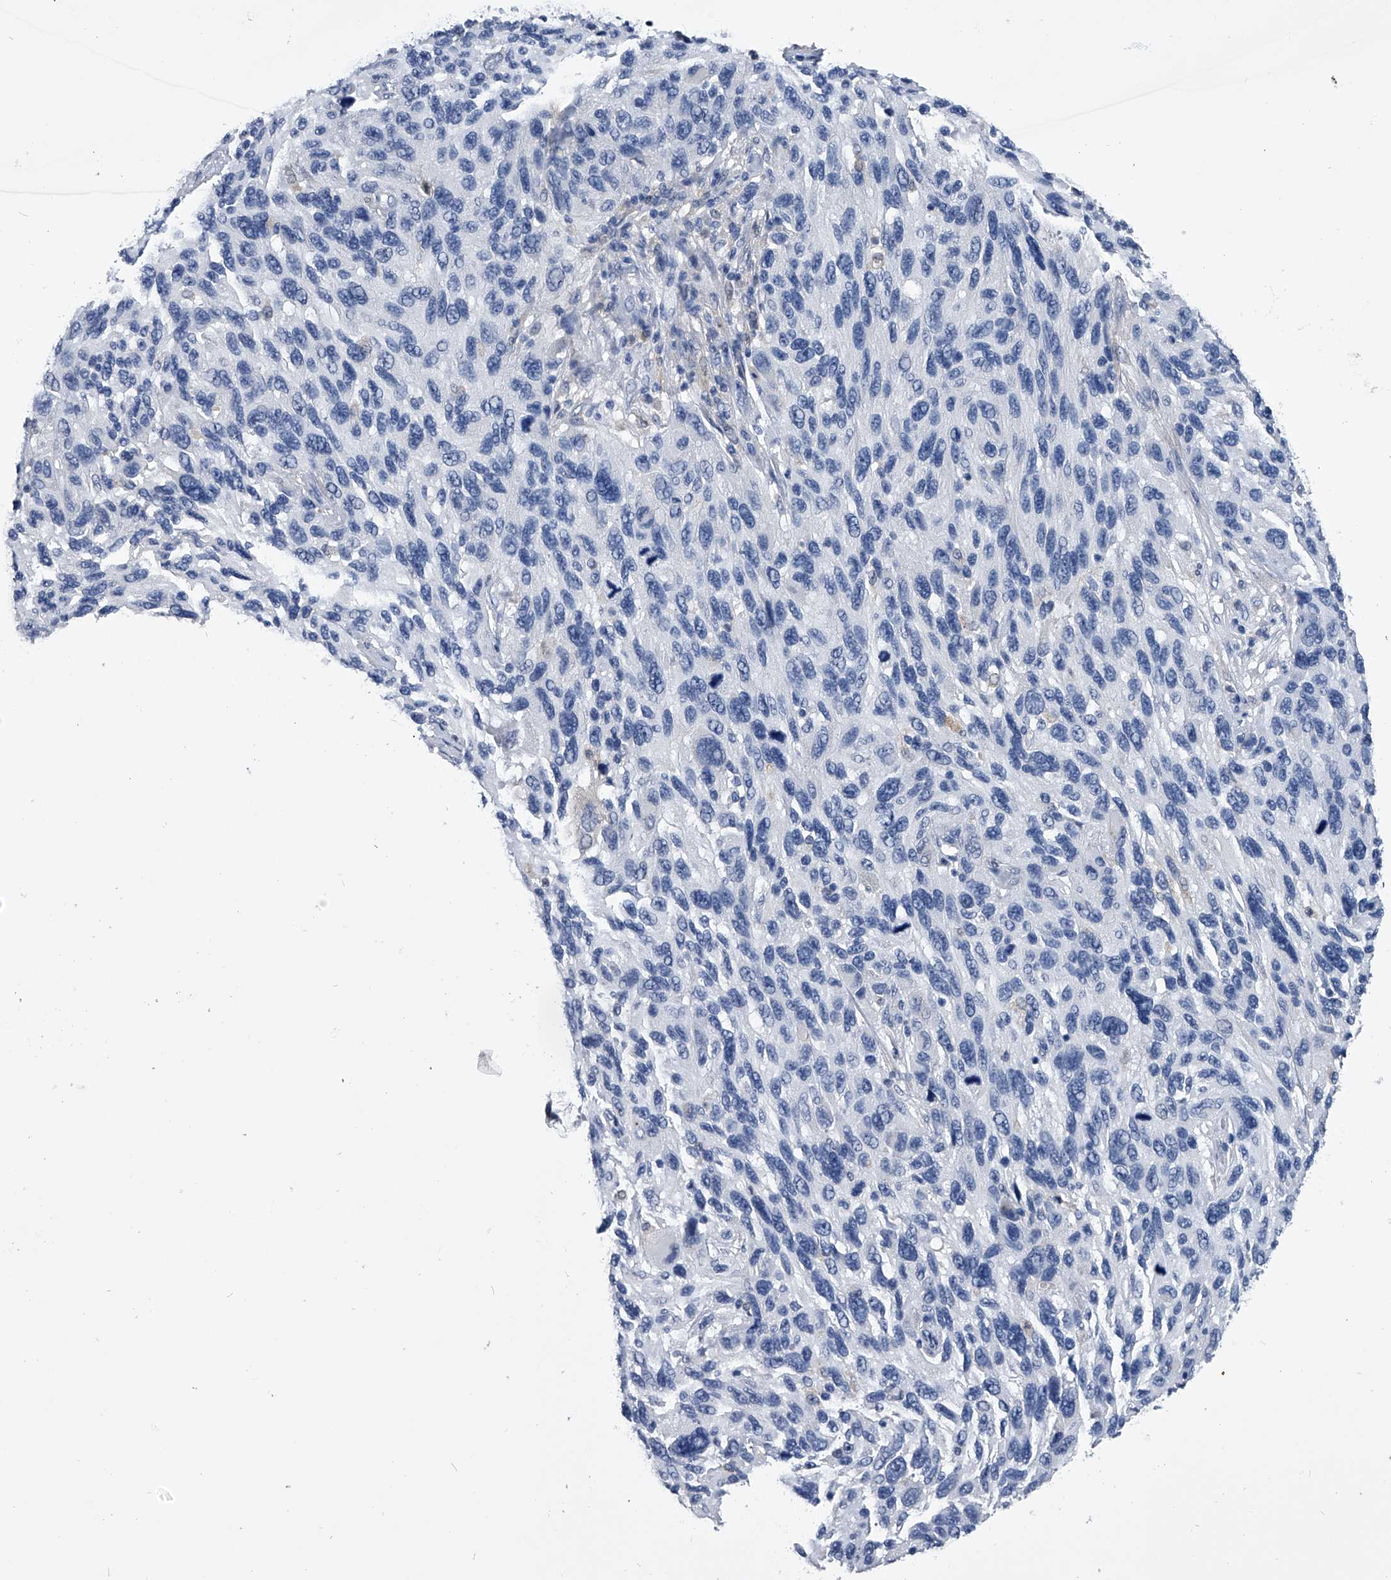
{"staining": {"intensity": "negative", "quantity": "none", "location": "none"}, "tissue": "melanoma", "cell_type": "Tumor cells", "image_type": "cancer", "snomed": [{"axis": "morphology", "description": "Malignant melanoma, NOS"}, {"axis": "topography", "description": "Skin"}], "caption": "A high-resolution histopathology image shows IHC staining of malignant melanoma, which shows no significant positivity in tumor cells.", "gene": "PDXK", "patient": {"sex": "male", "age": 53}}